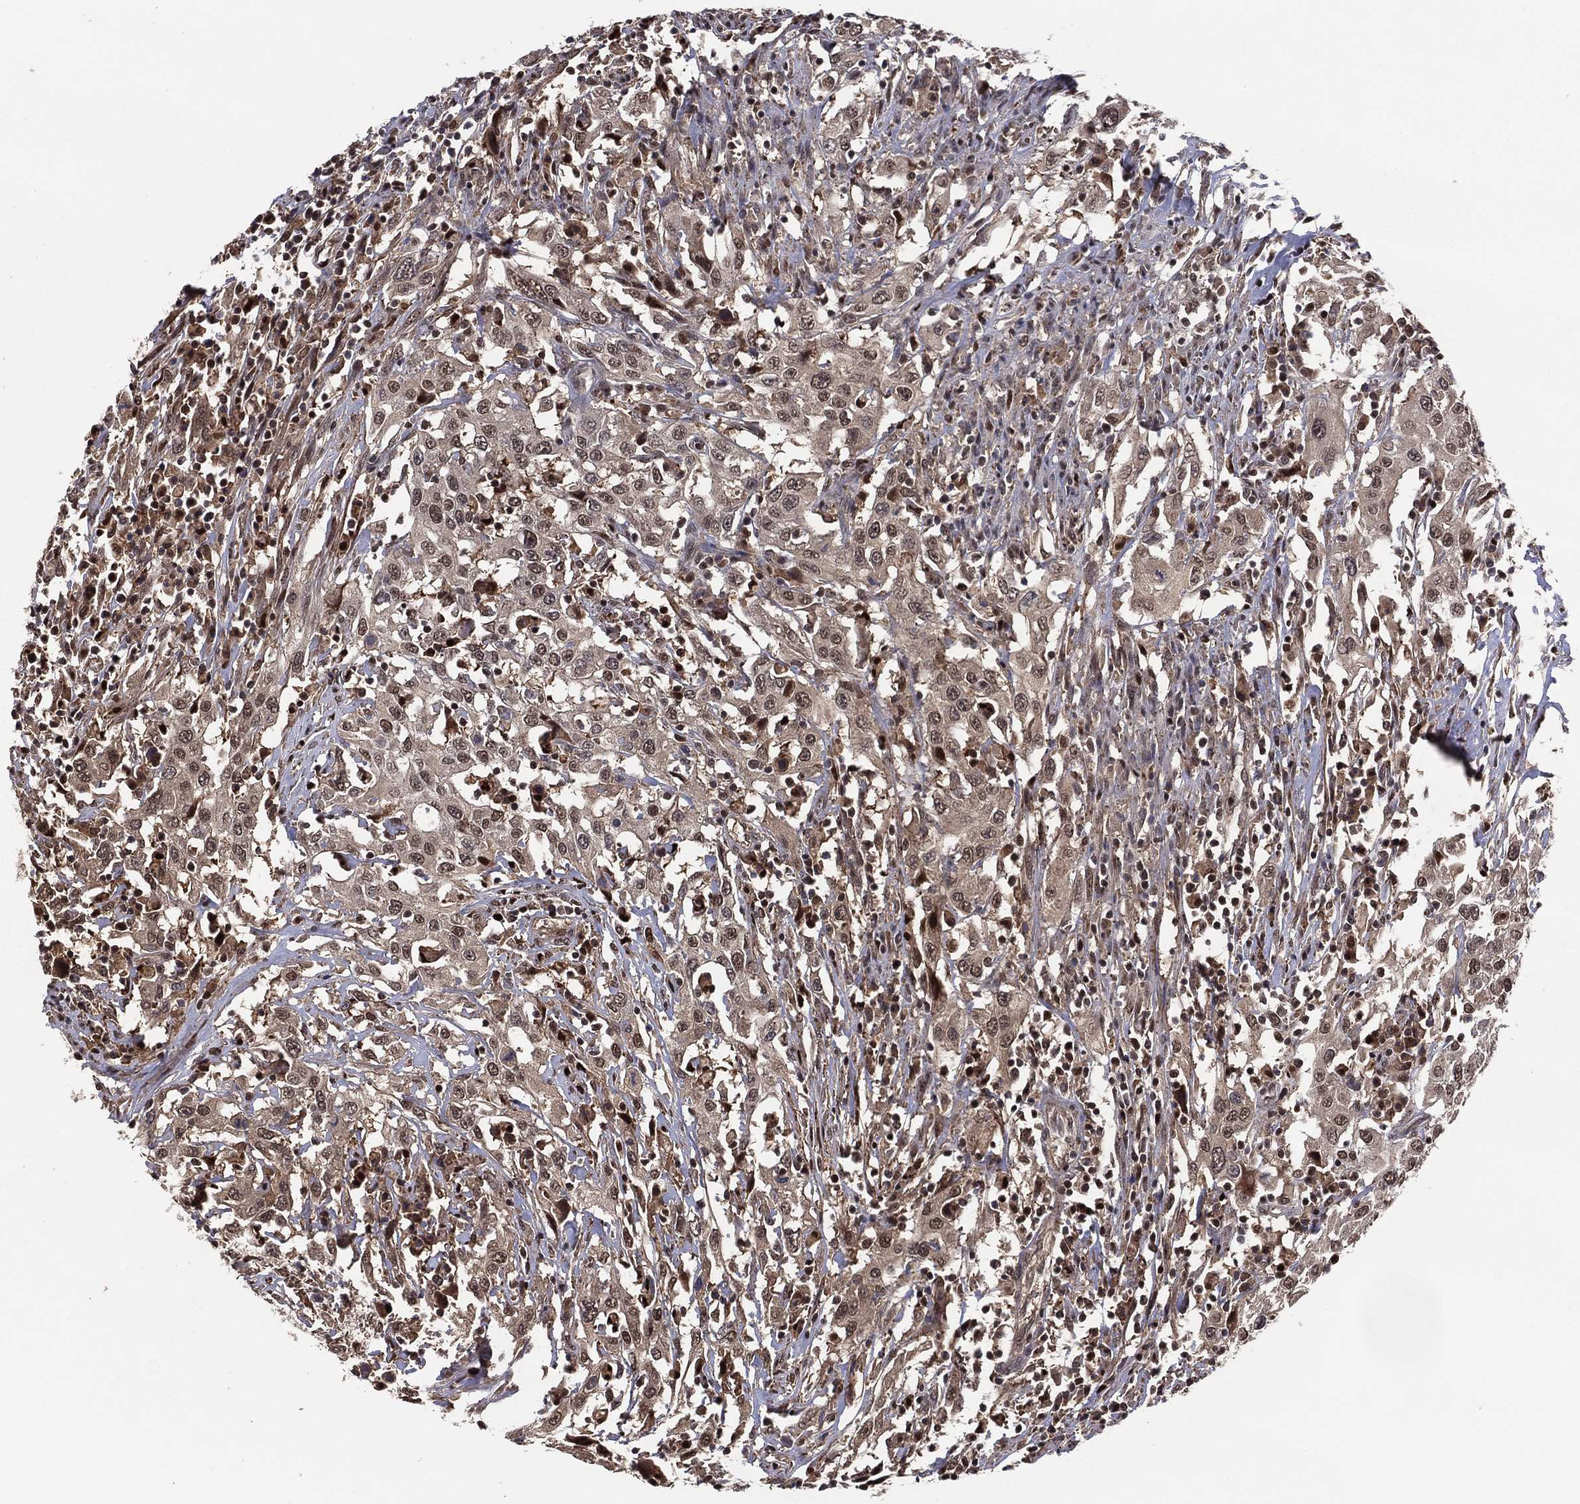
{"staining": {"intensity": "moderate", "quantity": "25%-75%", "location": "cytoplasmic/membranous,nuclear"}, "tissue": "urothelial cancer", "cell_type": "Tumor cells", "image_type": "cancer", "snomed": [{"axis": "morphology", "description": "Urothelial carcinoma, High grade"}, {"axis": "topography", "description": "Urinary bladder"}], "caption": "Moderate cytoplasmic/membranous and nuclear protein staining is present in about 25%-75% of tumor cells in high-grade urothelial carcinoma. (DAB IHC, brown staining for protein, blue staining for nuclei).", "gene": "ICOSLG", "patient": {"sex": "male", "age": 61}}